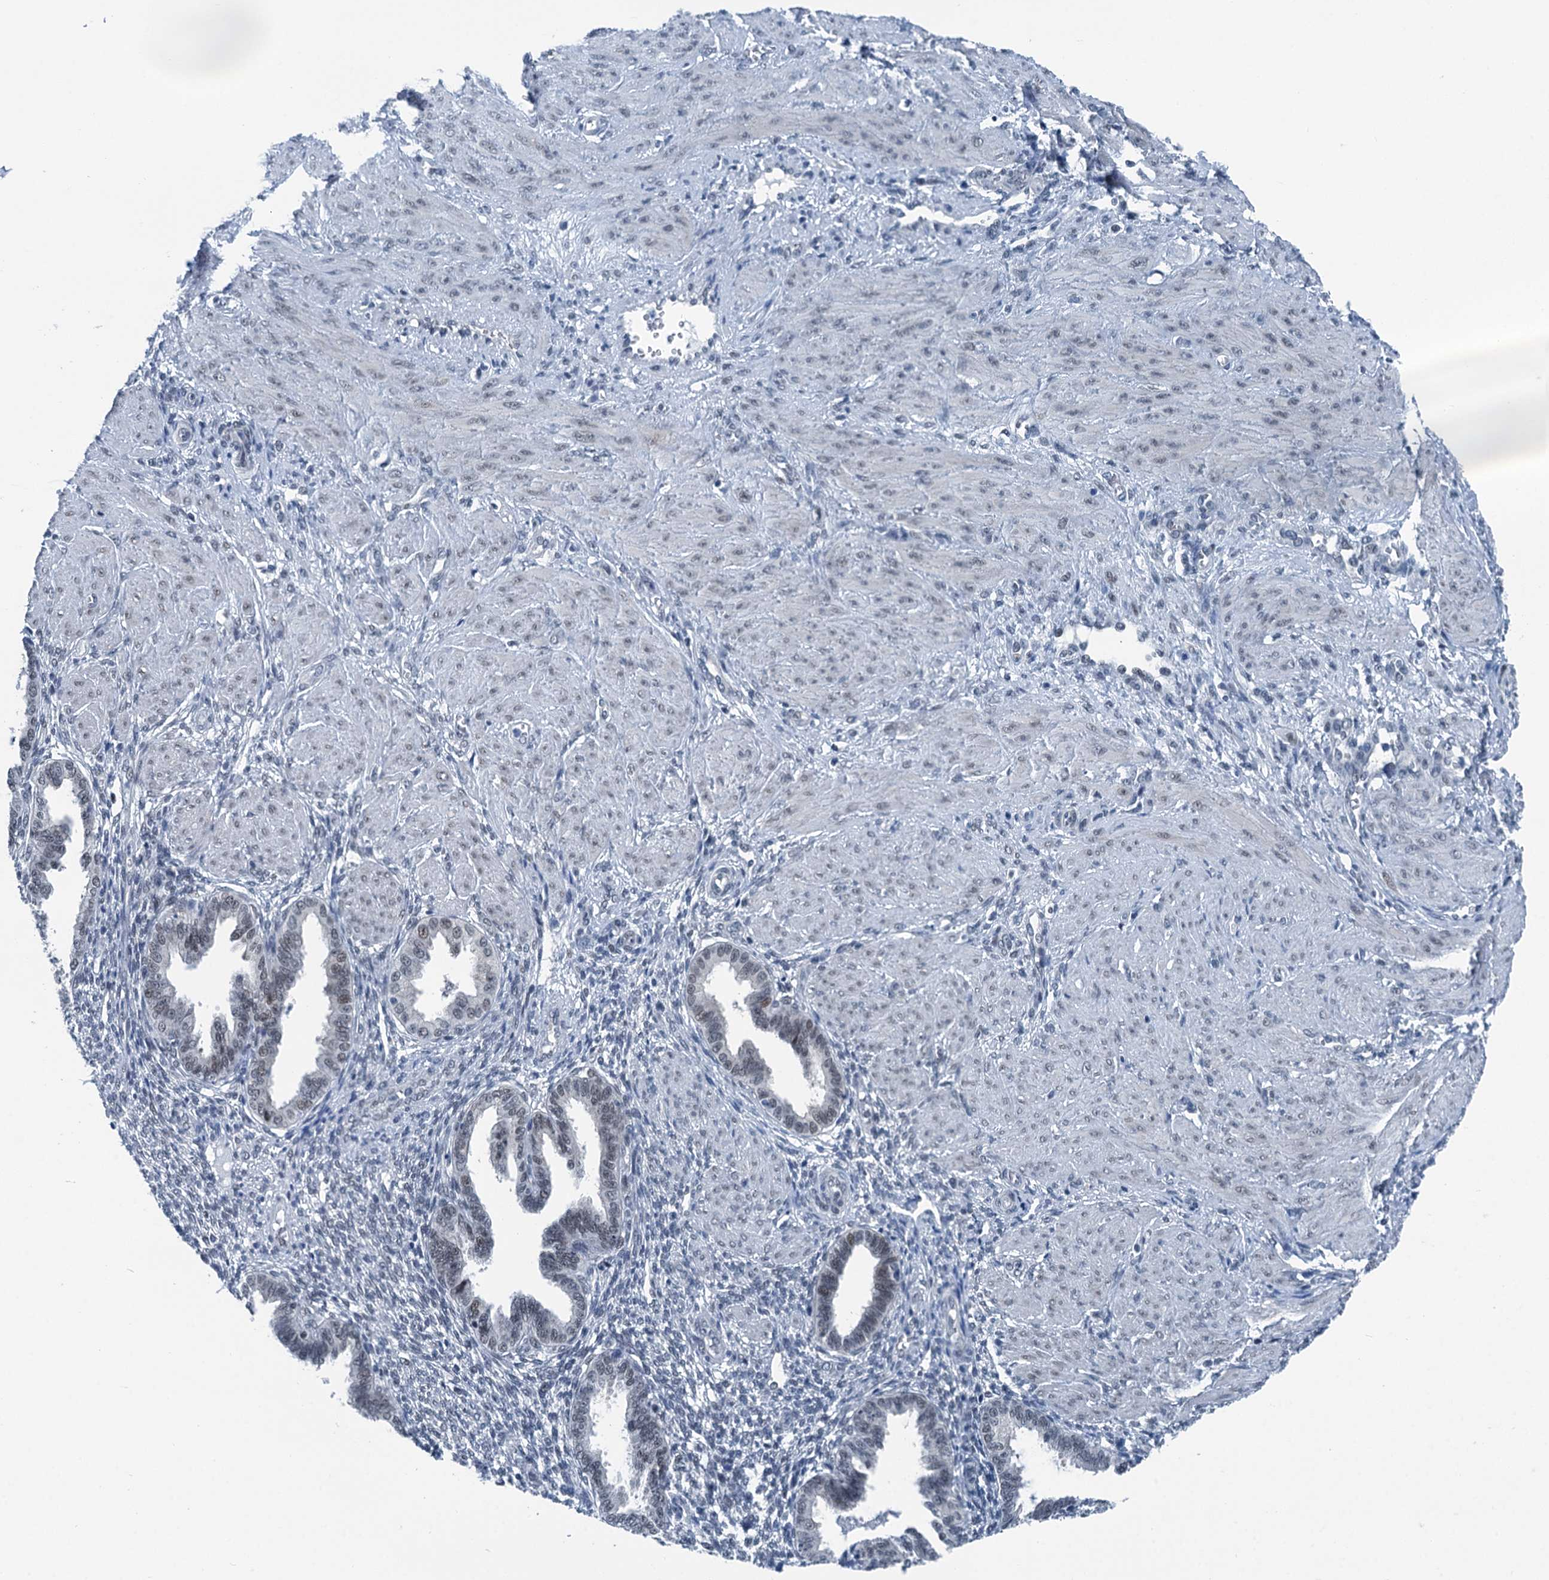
{"staining": {"intensity": "negative", "quantity": "none", "location": "none"}, "tissue": "endometrium", "cell_type": "Cells in endometrial stroma", "image_type": "normal", "snomed": [{"axis": "morphology", "description": "Normal tissue, NOS"}, {"axis": "topography", "description": "Endometrium"}], "caption": "The immunohistochemistry histopathology image has no significant staining in cells in endometrial stroma of endometrium. (Brightfield microscopy of DAB immunohistochemistry at high magnification).", "gene": "TRPT1", "patient": {"sex": "female", "age": 33}}